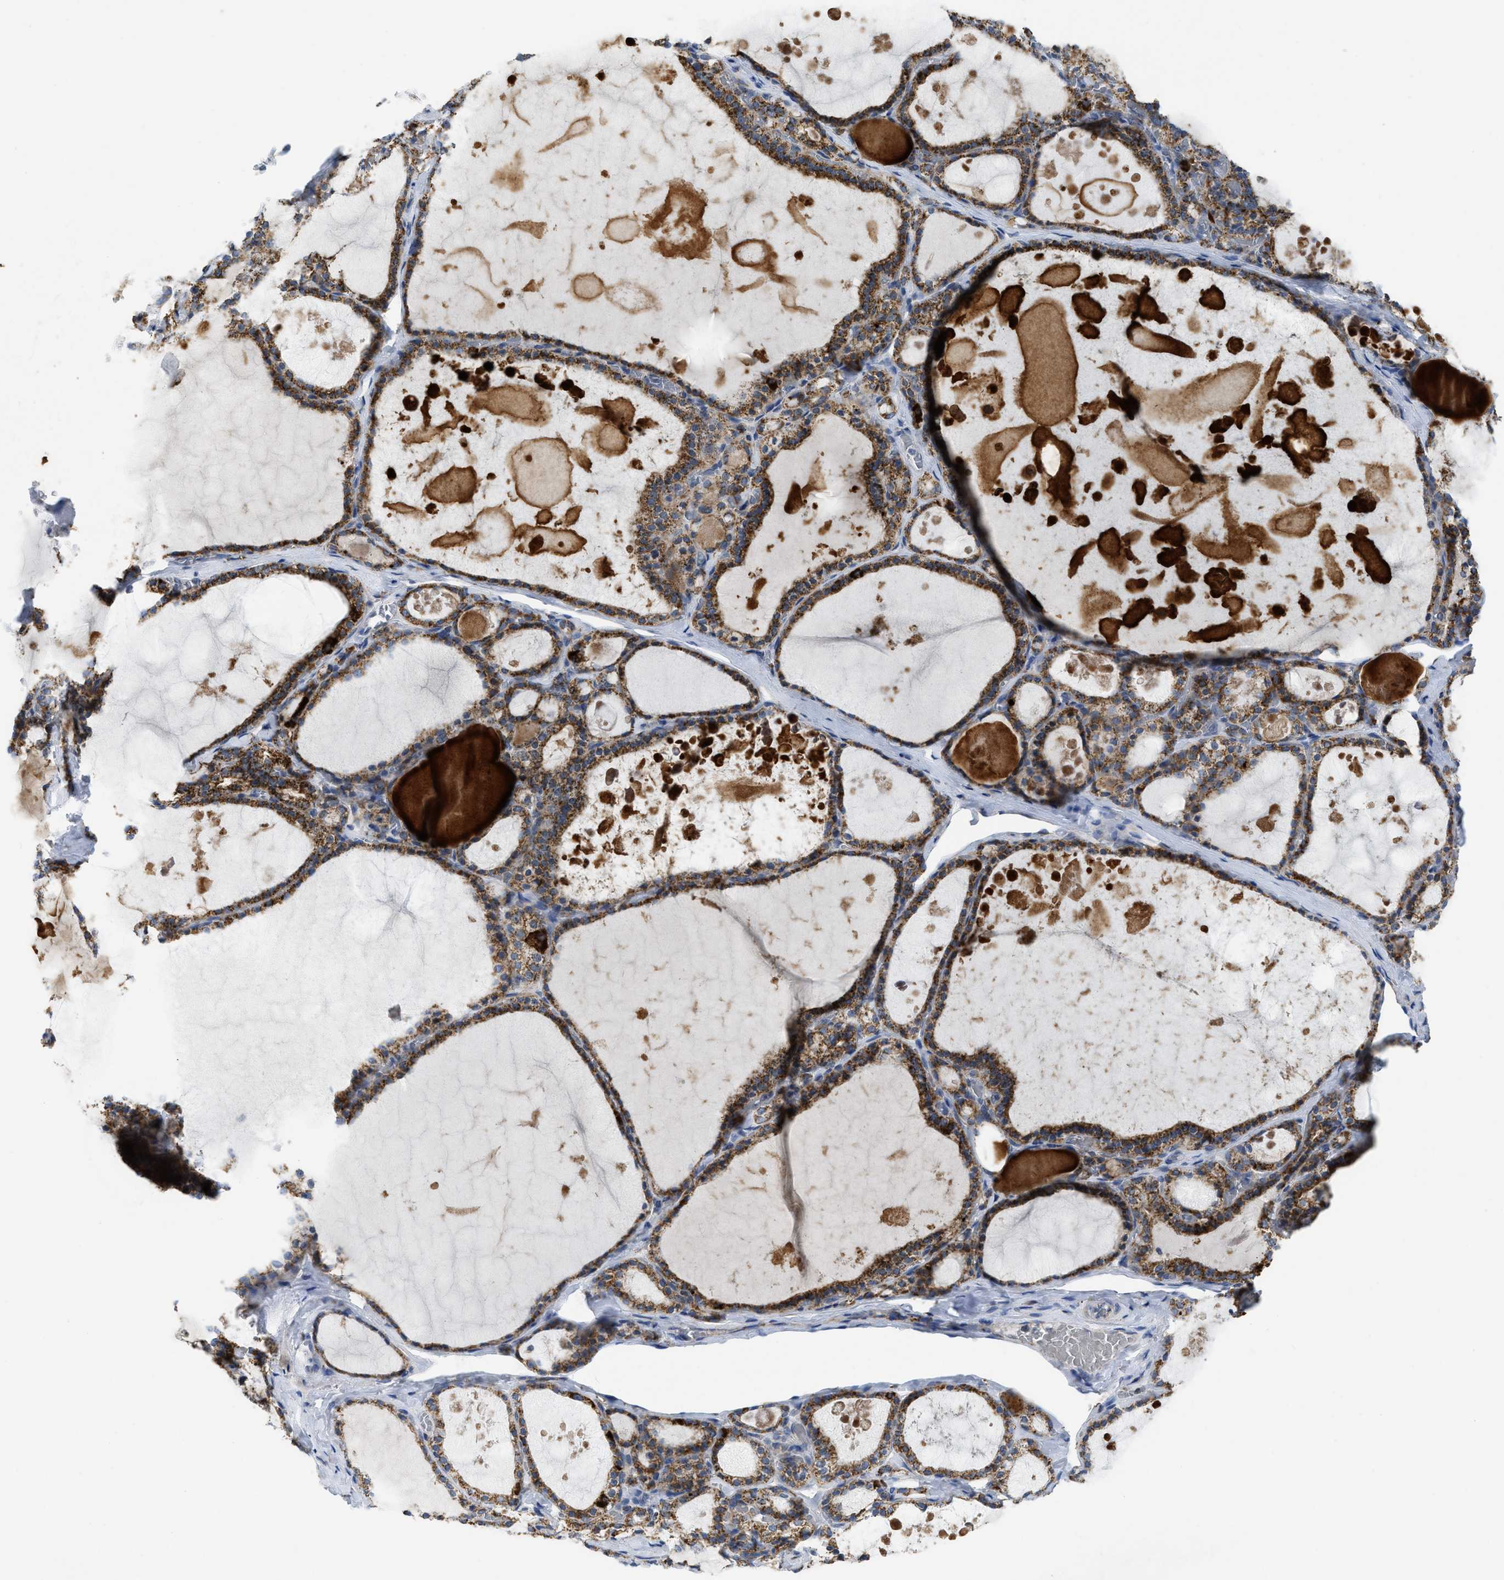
{"staining": {"intensity": "moderate", "quantity": ">75%", "location": "cytoplasmic/membranous"}, "tissue": "thyroid gland", "cell_type": "Glandular cells", "image_type": "normal", "snomed": [{"axis": "morphology", "description": "Normal tissue, NOS"}, {"axis": "topography", "description": "Thyroid gland"}], "caption": "Brown immunohistochemical staining in benign thyroid gland shows moderate cytoplasmic/membranous expression in about >75% of glandular cells. (DAB (3,3'-diaminobenzidine) IHC with brightfield microscopy, high magnification).", "gene": "GATD3", "patient": {"sex": "male", "age": 56}}